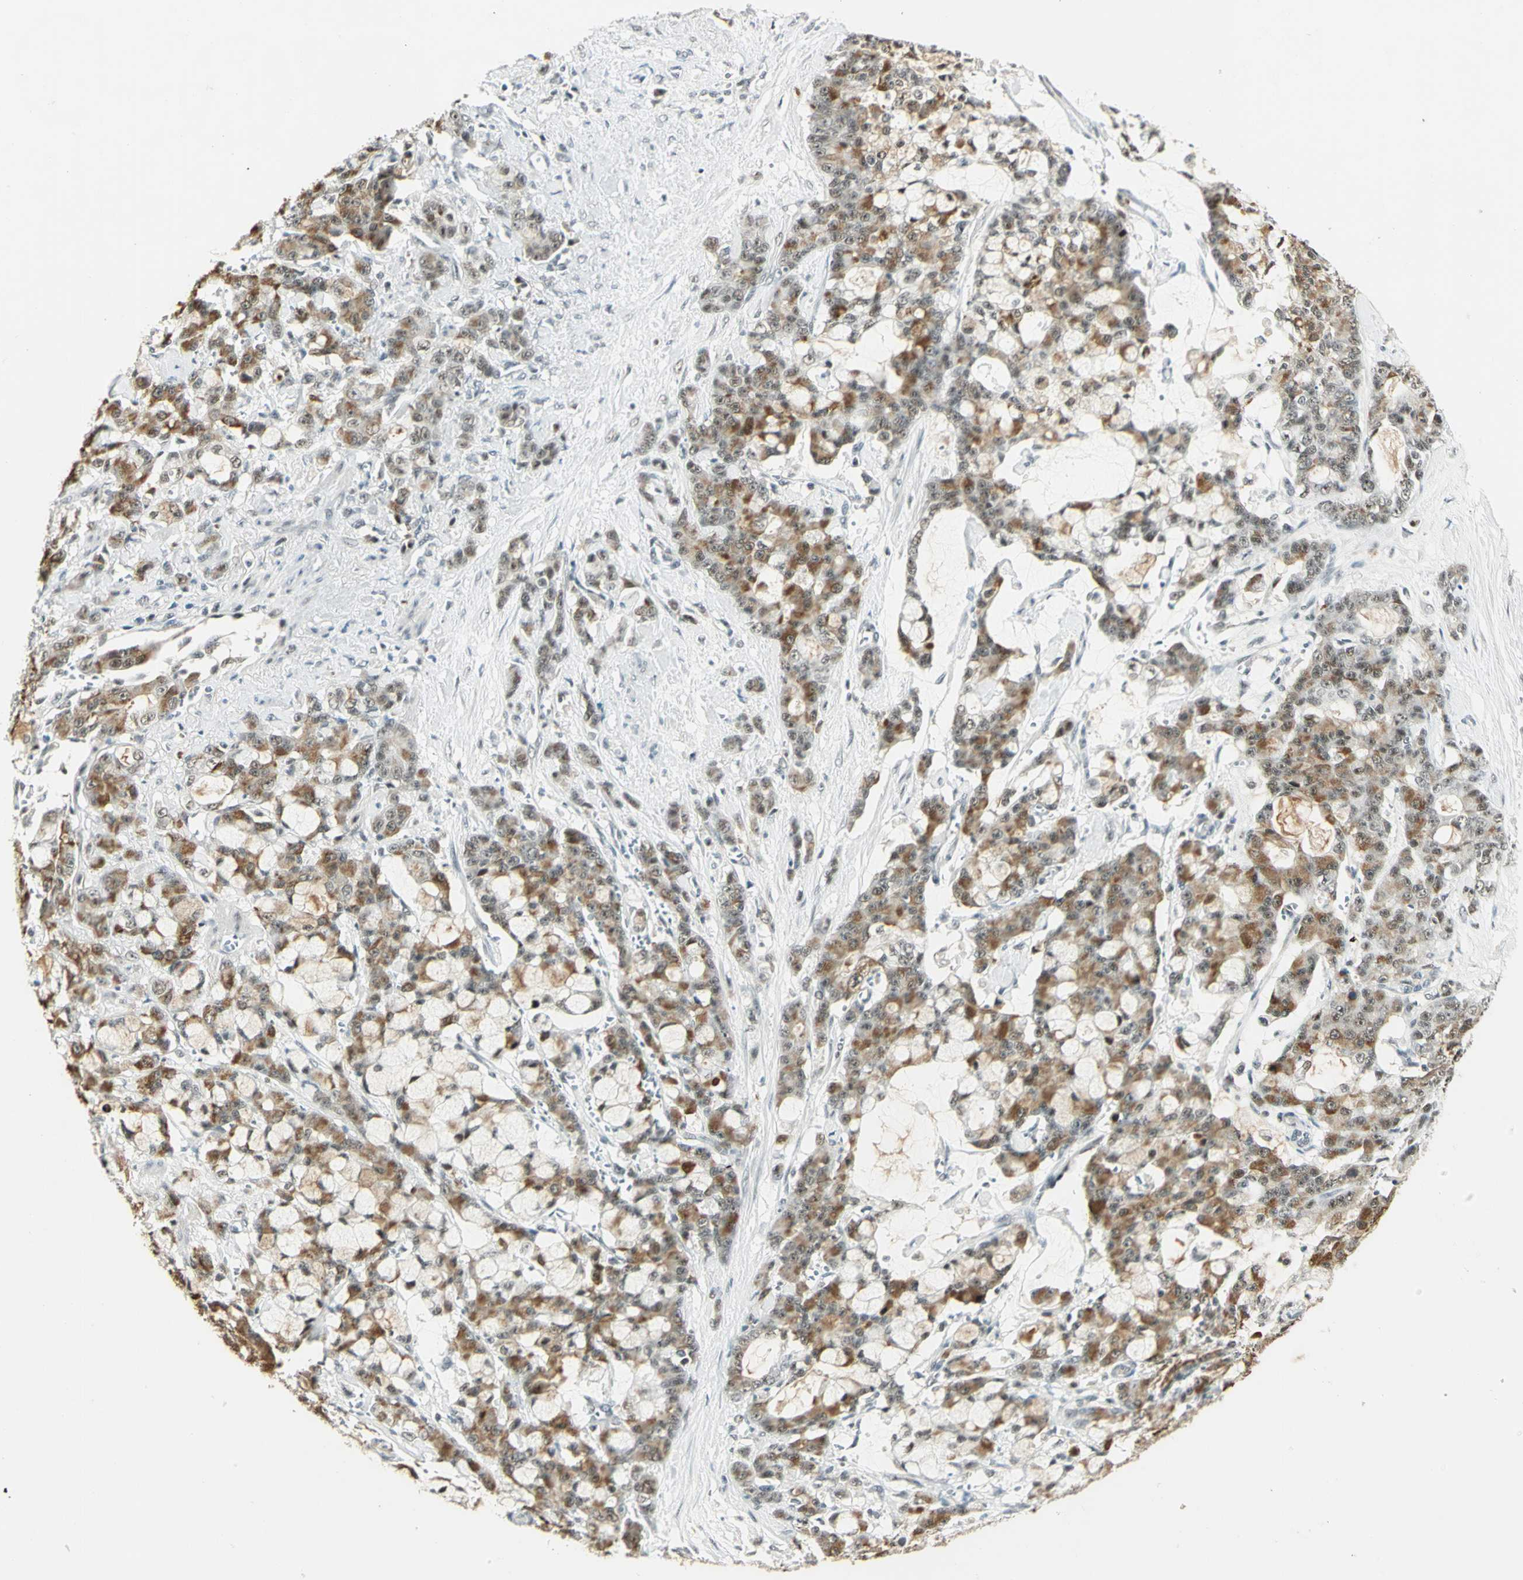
{"staining": {"intensity": "moderate", "quantity": ">75%", "location": "cytoplasmic/membranous,nuclear"}, "tissue": "pancreatic cancer", "cell_type": "Tumor cells", "image_type": "cancer", "snomed": [{"axis": "morphology", "description": "Adenocarcinoma, NOS"}, {"axis": "topography", "description": "Pancreas"}], "caption": "Pancreatic adenocarcinoma was stained to show a protein in brown. There is medium levels of moderate cytoplasmic/membranous and nuclear staining in about >75% of tumor cells. The protein is stained brown, and the nuclei are stained in blue (DAB IHC with brightfield microscopy, high magnification).", "gene": "CCNT1", "patient": {"sex": "female", "age": 73}}